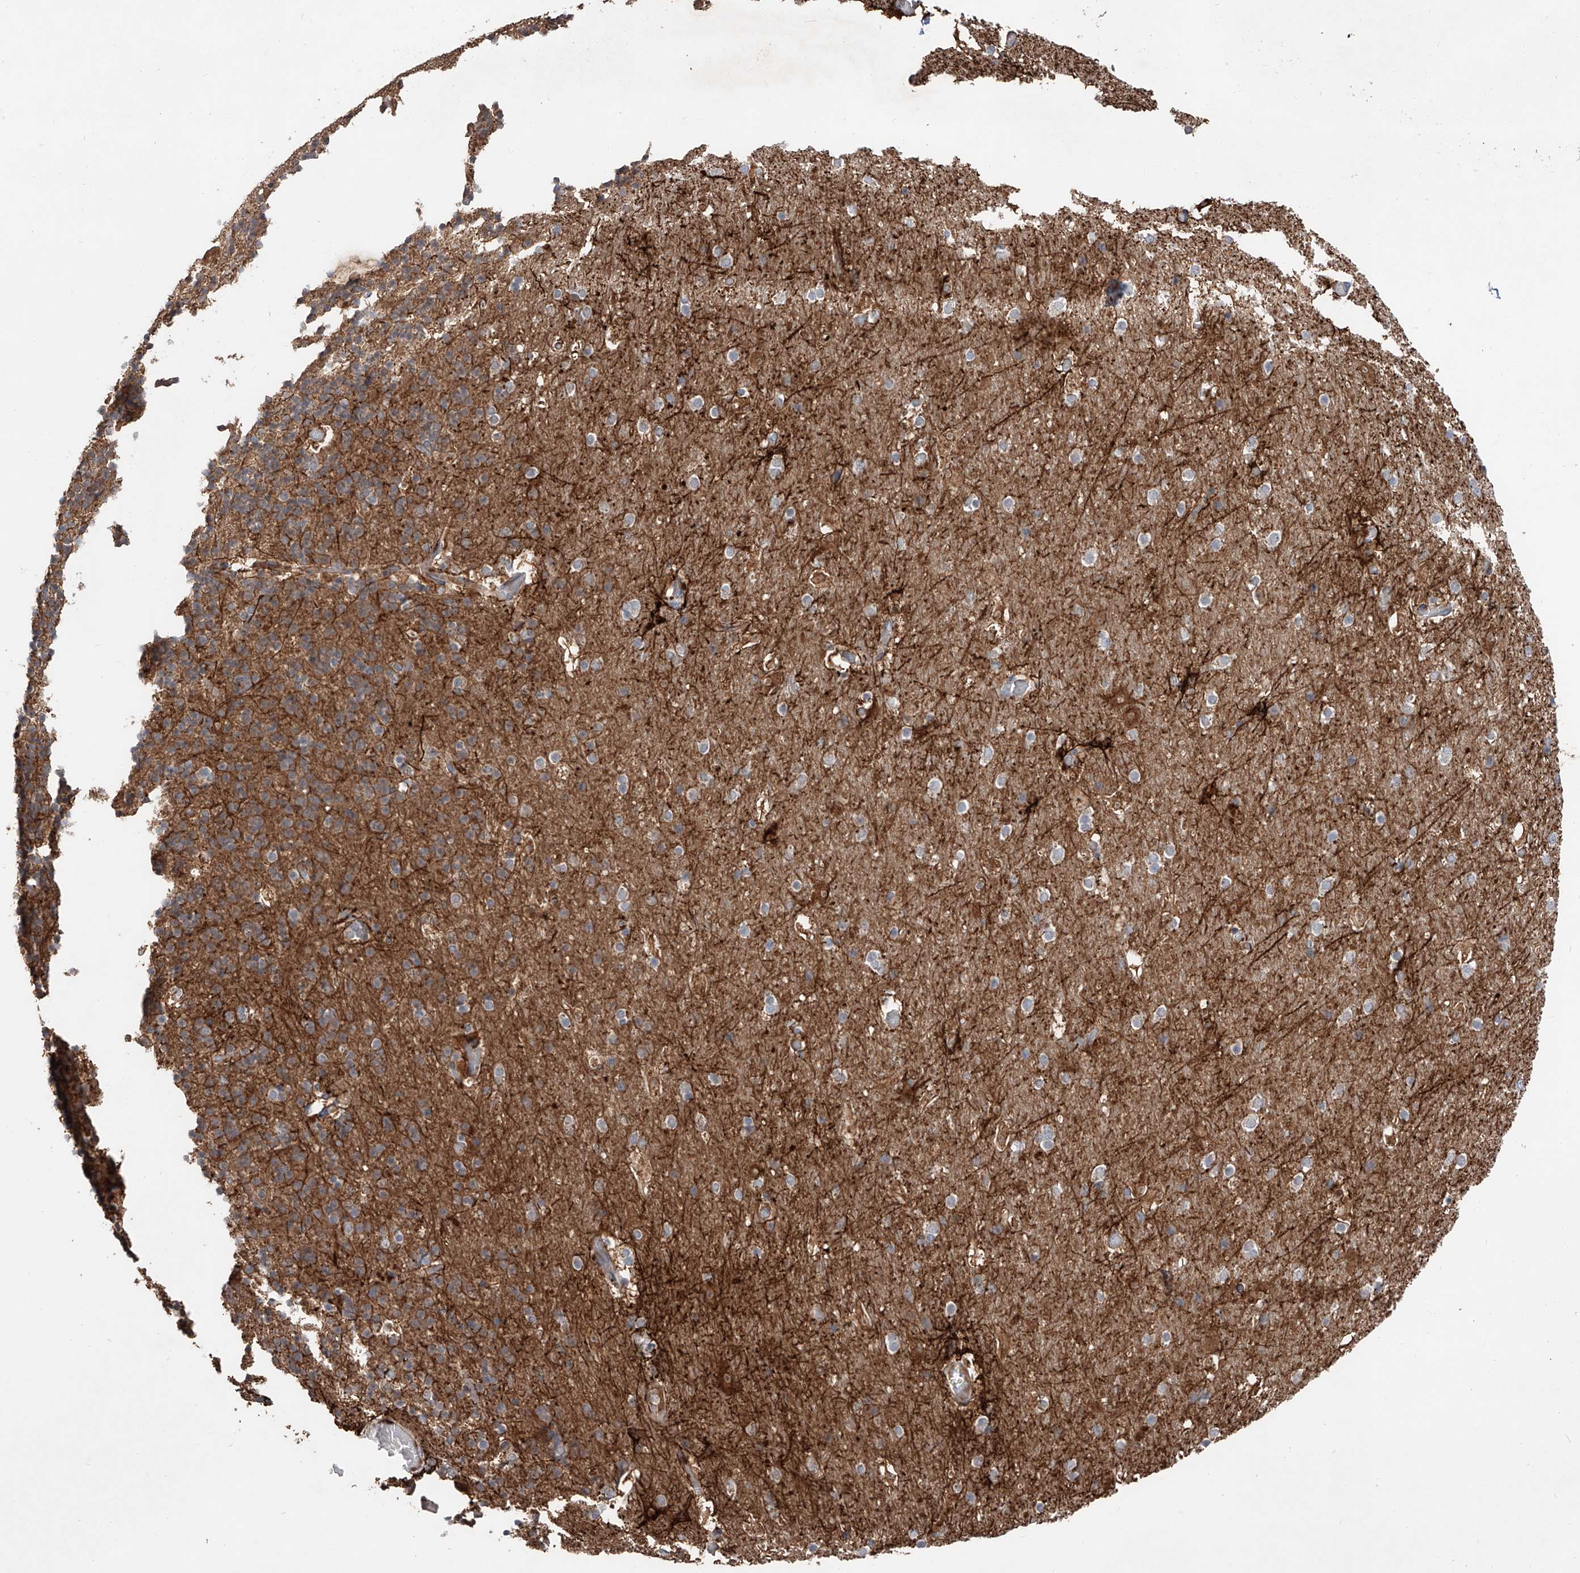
{"staining": {"intensity": "weak", "quantity": "25%-75%", "location": "cytoplasmic/membranous"}, "tissue": "cerebellum", "cell_type": "Cells in granular layer", "image_type": "normal", "snomed": [{"axis": "morphology", "description": "Normal tissue, NOS"}, {"axis": "topography", "description": "Cerebellum"}], "caption": "Brown immunohistochemical staining in normal cerebellum shows weak cytoplasmic/membranous positivity in about 25%-75% of cells in granular layer. Using DAB (3,3'-diaminobenzidine) (brown) and hematoxylin (blue) stains, captured at high magnification using brightfield microscopy.", "gene": "EDN1", "patient": {"sex": "male", "age": 57}}